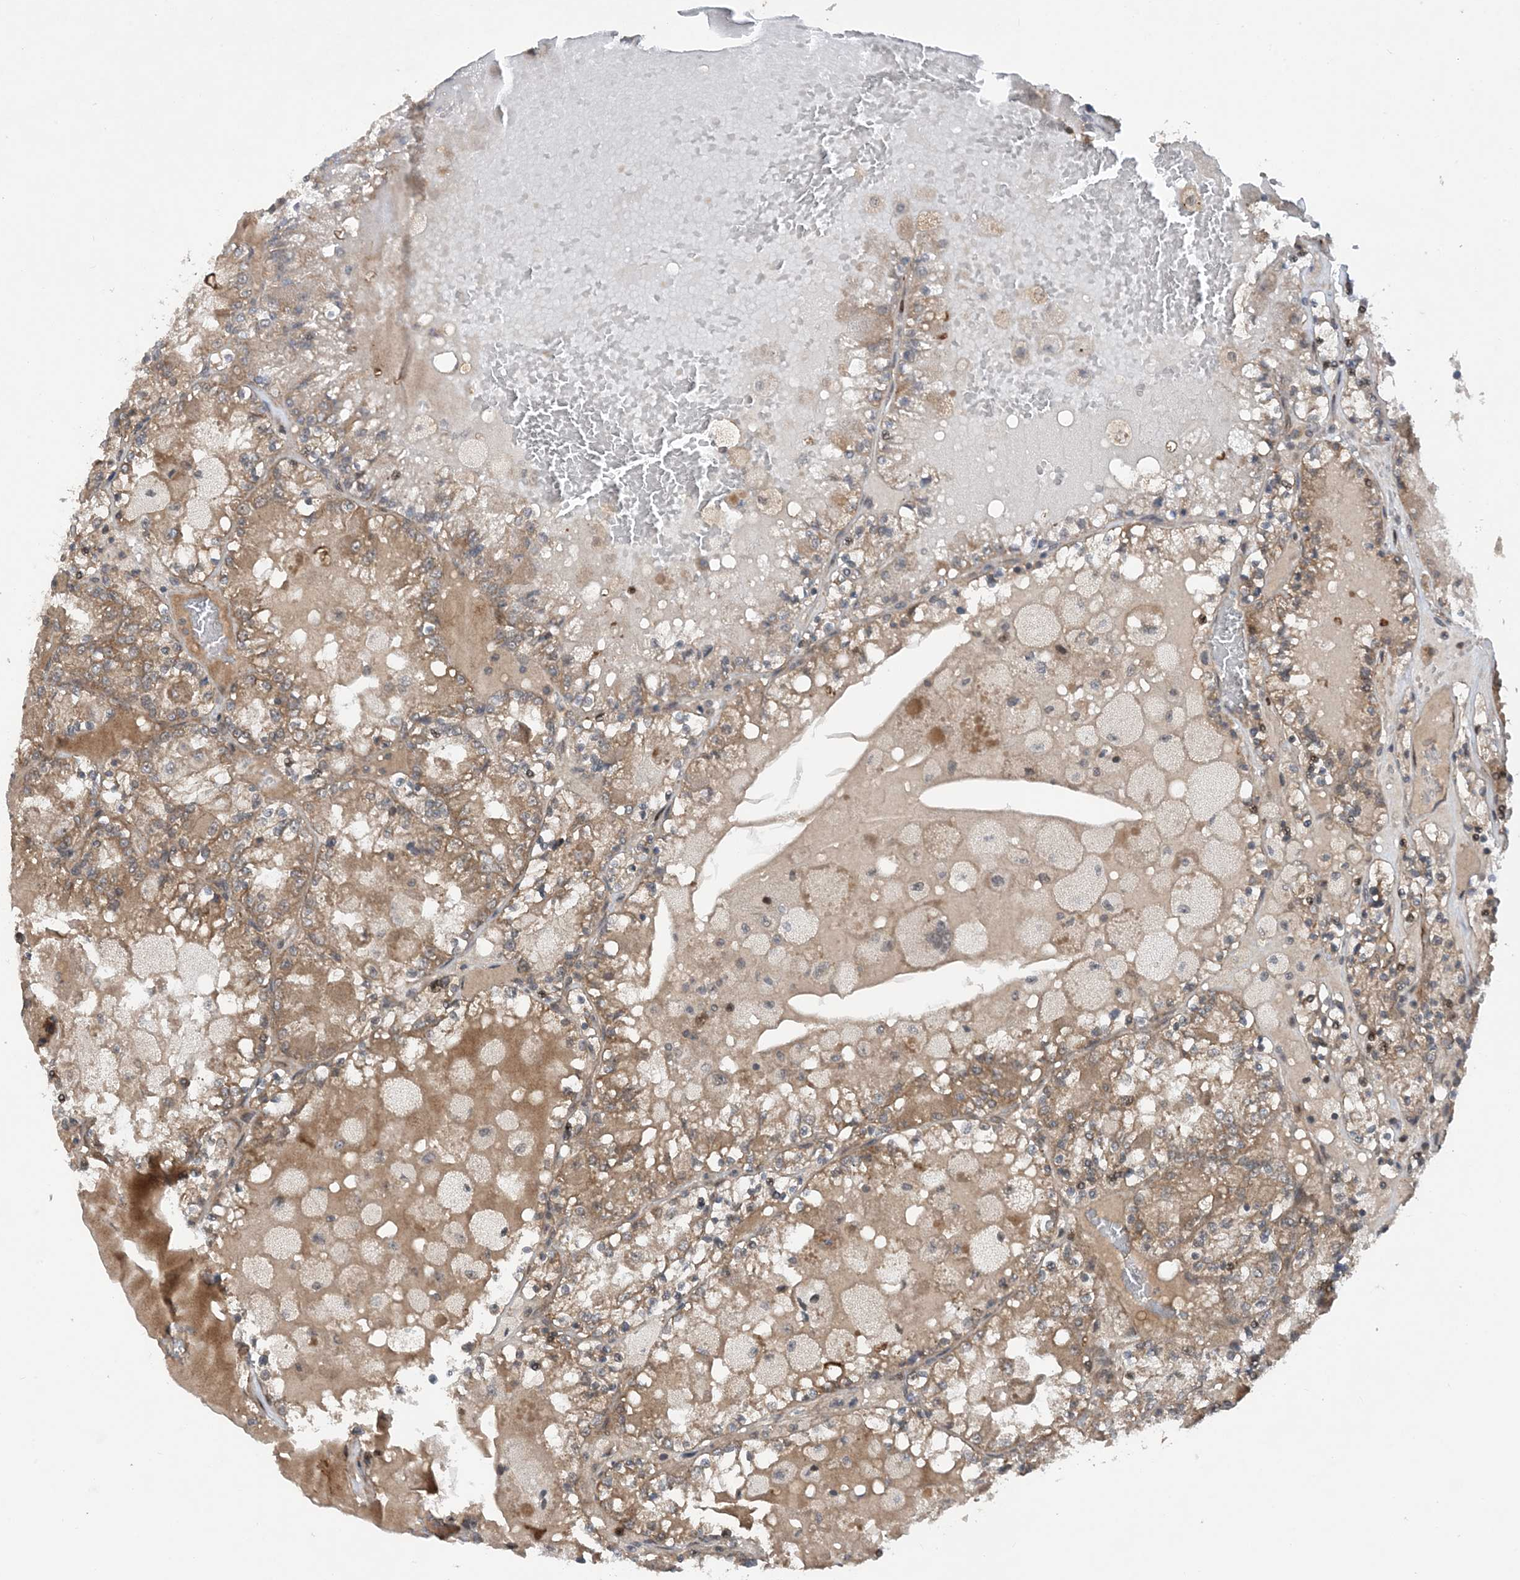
{"staining": {"intensity": "weak", "quantity": ">75%", "location": "cytoplasmic/membranous"}, "tissue": "renal cancer", "cell_type": "Tumor cells", "image_type": "cancer", "snomed": [{"axis": "morphology", "description": "Adenocarcinoma, NOS"}, {"axis": "topography", "description": "Kidney"}], "caption": "Adenocarcinoma (renal) was stained to show a protein in brown. There is low levels of weak cytoplasmic/membranous expression in approximately >75% of tumor cells.", "gene": "HEMK1", "patient": {"sex": "female", "age": 56}}